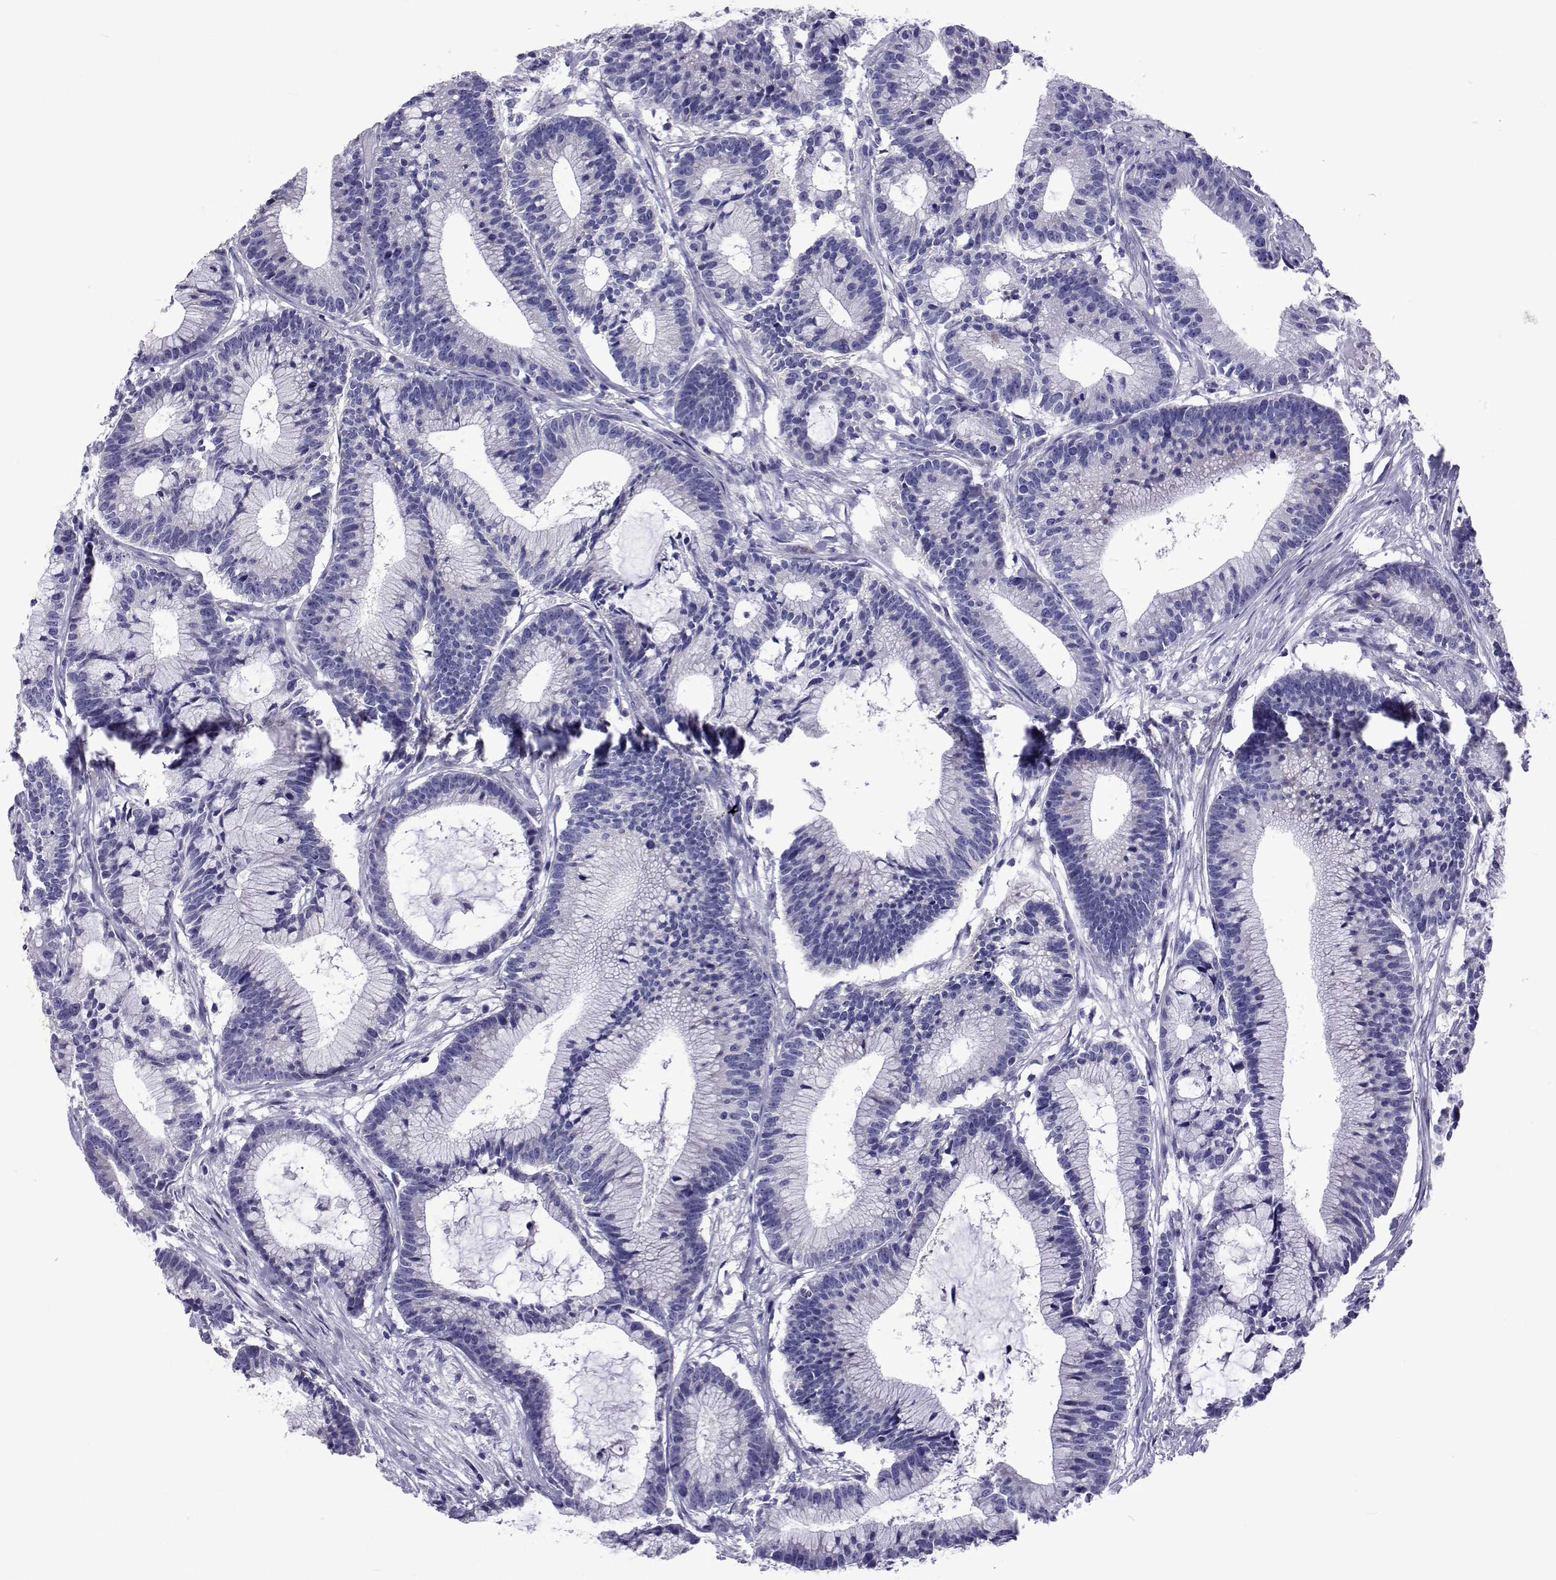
{"staining": {"intensity": "negative", "quantity": "none", "location": "none"}, "tissue": "colorectal cancer", "cell_type": "Tumor cells", "image_type": "cancer", "snomed": [{"axis": "morphology", "description": "Adenocarcinoma, NOS"}, {"axis": "topography", "description": "Colon"}], "caption": "Adenocarcinoma (colorectal) was stained to show a protein in brown. There is no significant positivity in tumor cells.", "gene": "UMODL1", "patient": {"sex": "female", "age": 78}}